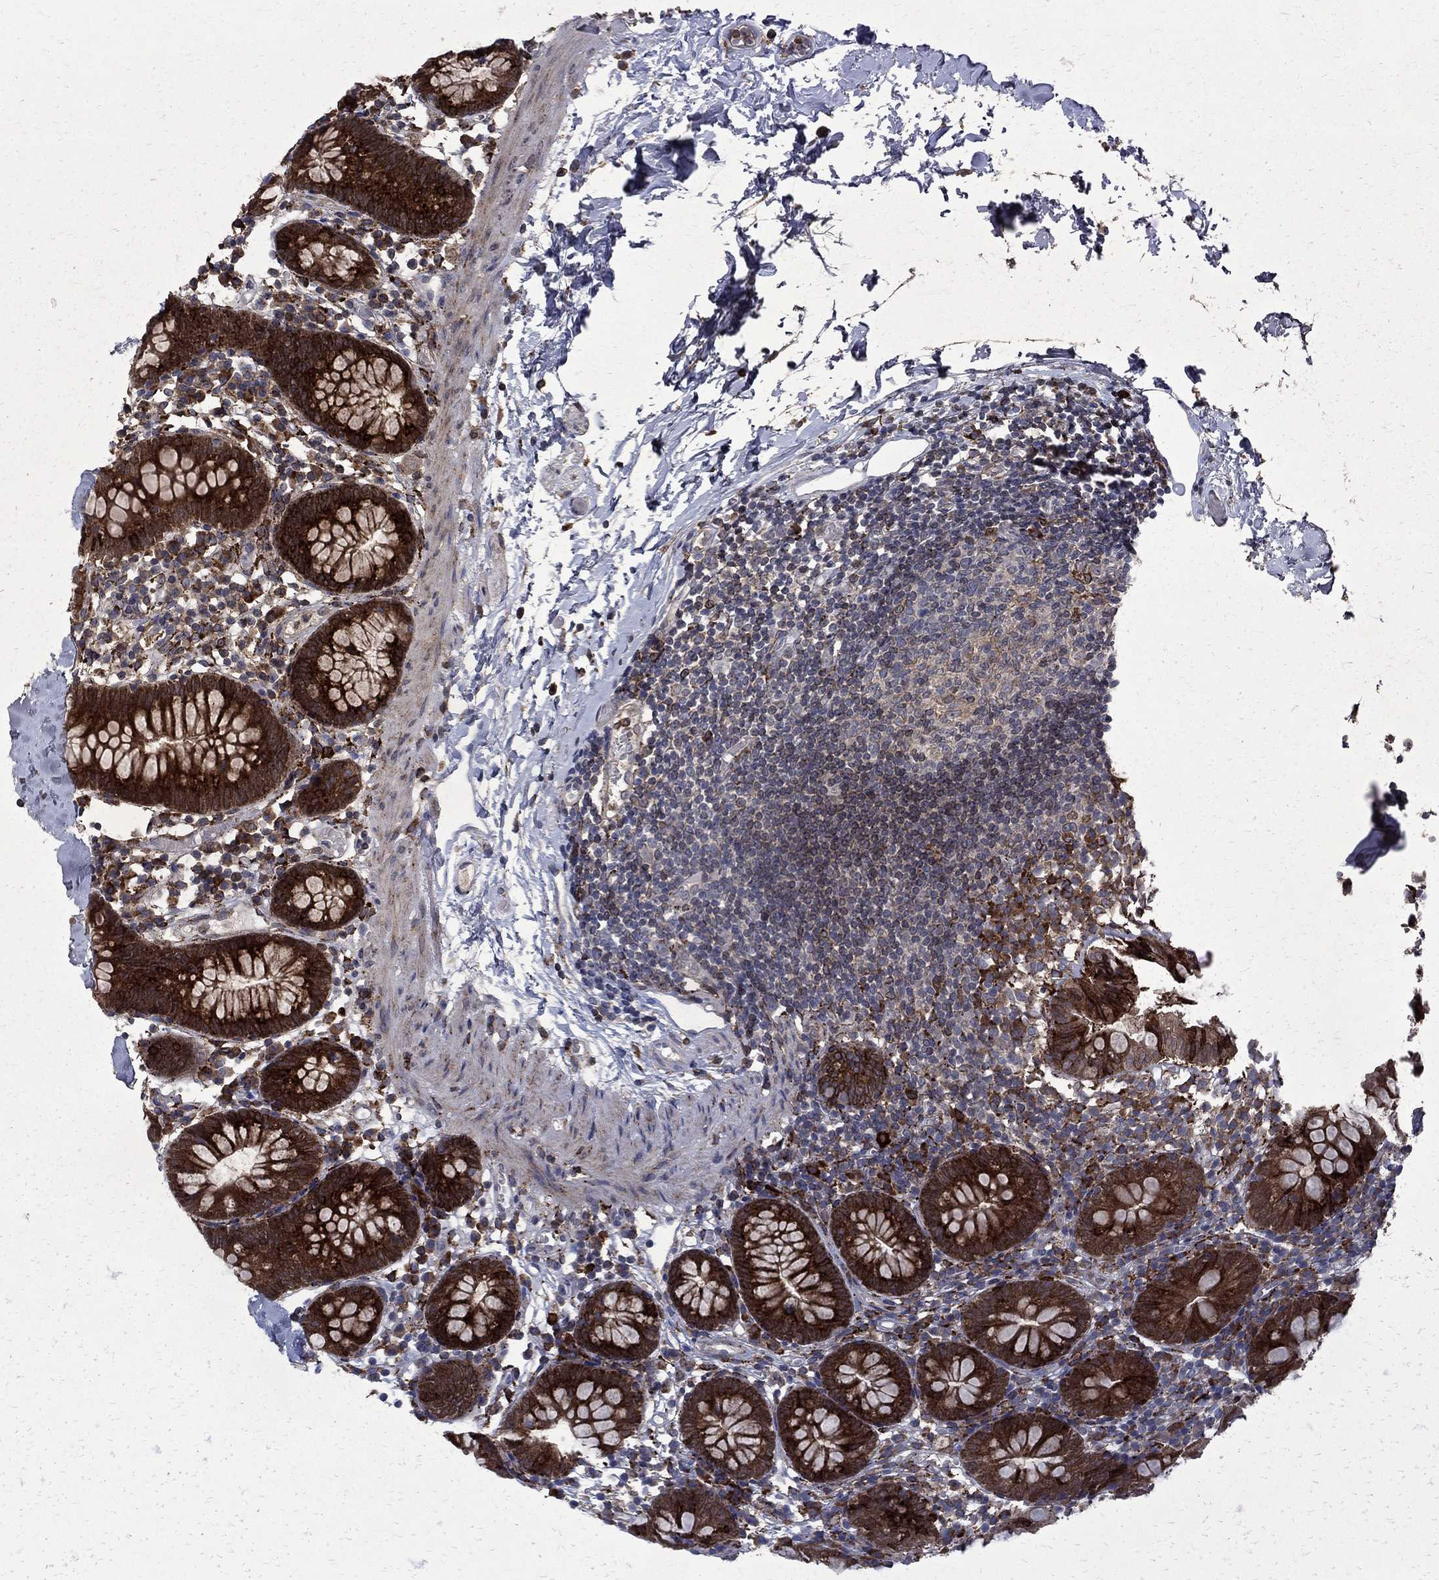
{"staining": {"intensity": "strong", "quantity": ">75%", "location": "cytoplasmic/membranous"}, "tissue": "small intestine", "cell_type": "Glandular cells", "image_type": "normal", "snomed": [{"axis": "morphology", "description": "Normal tissue, NOS"}, {"axis": "topography", "description": "Small intestine"}], "caption": "Immunohistochemical staining of normal human small intestine demonstrates >75% levels of strong cytoplasmic/membranous protein staining in about >75% of glandular cells.", "gene": "CAB39L", "patient": {"sex": "female", "age": 90}}